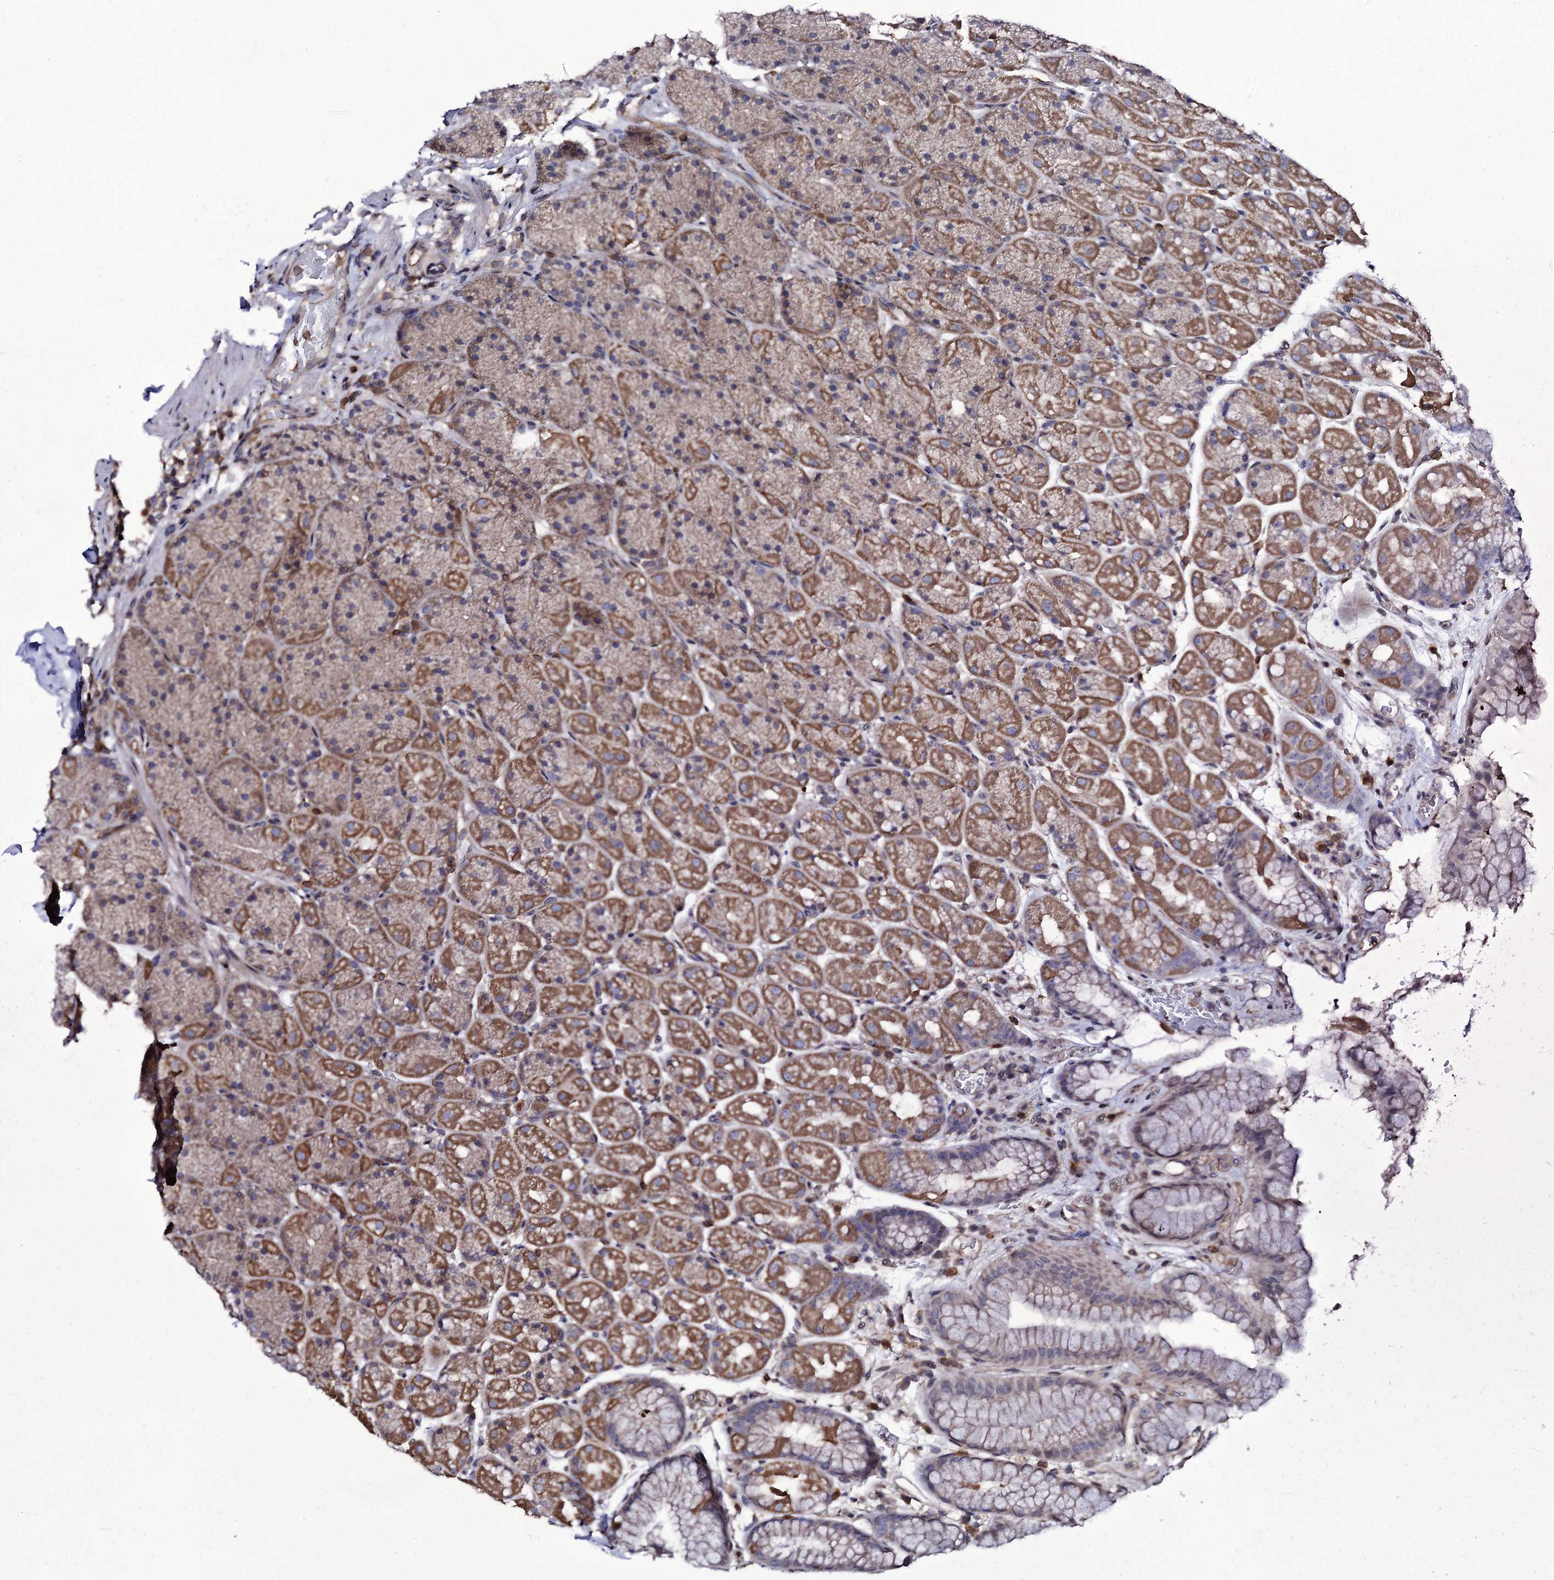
{"staining": {"intensity": "moderate", "quantity": ">75%", "location": "cytoplasmic/membranous"}, "tissue": "stomach", "cell_type": "Glandular cells", "image_type": "normal", "snomed": [{"axis": "morphology", "description": "Normal tissue, NOS"}, {"axis": "topography", "description": "Stomach, upper"}, {"axis": "topography", "description": "Stomach, lower"}], "caption": "Immunohistochemistry micrograph of unremarkable stomach: human stomach stained using immunohistochemistry (IHC) reveals medium levels of moderate protein expression localized specifically in the cytoplasmic/membranous of glandular cells, appearing as a cytoplasmic/membranous brown color.", "gene": "TTC23", "patient": {"sex": "male", "age": 67}}